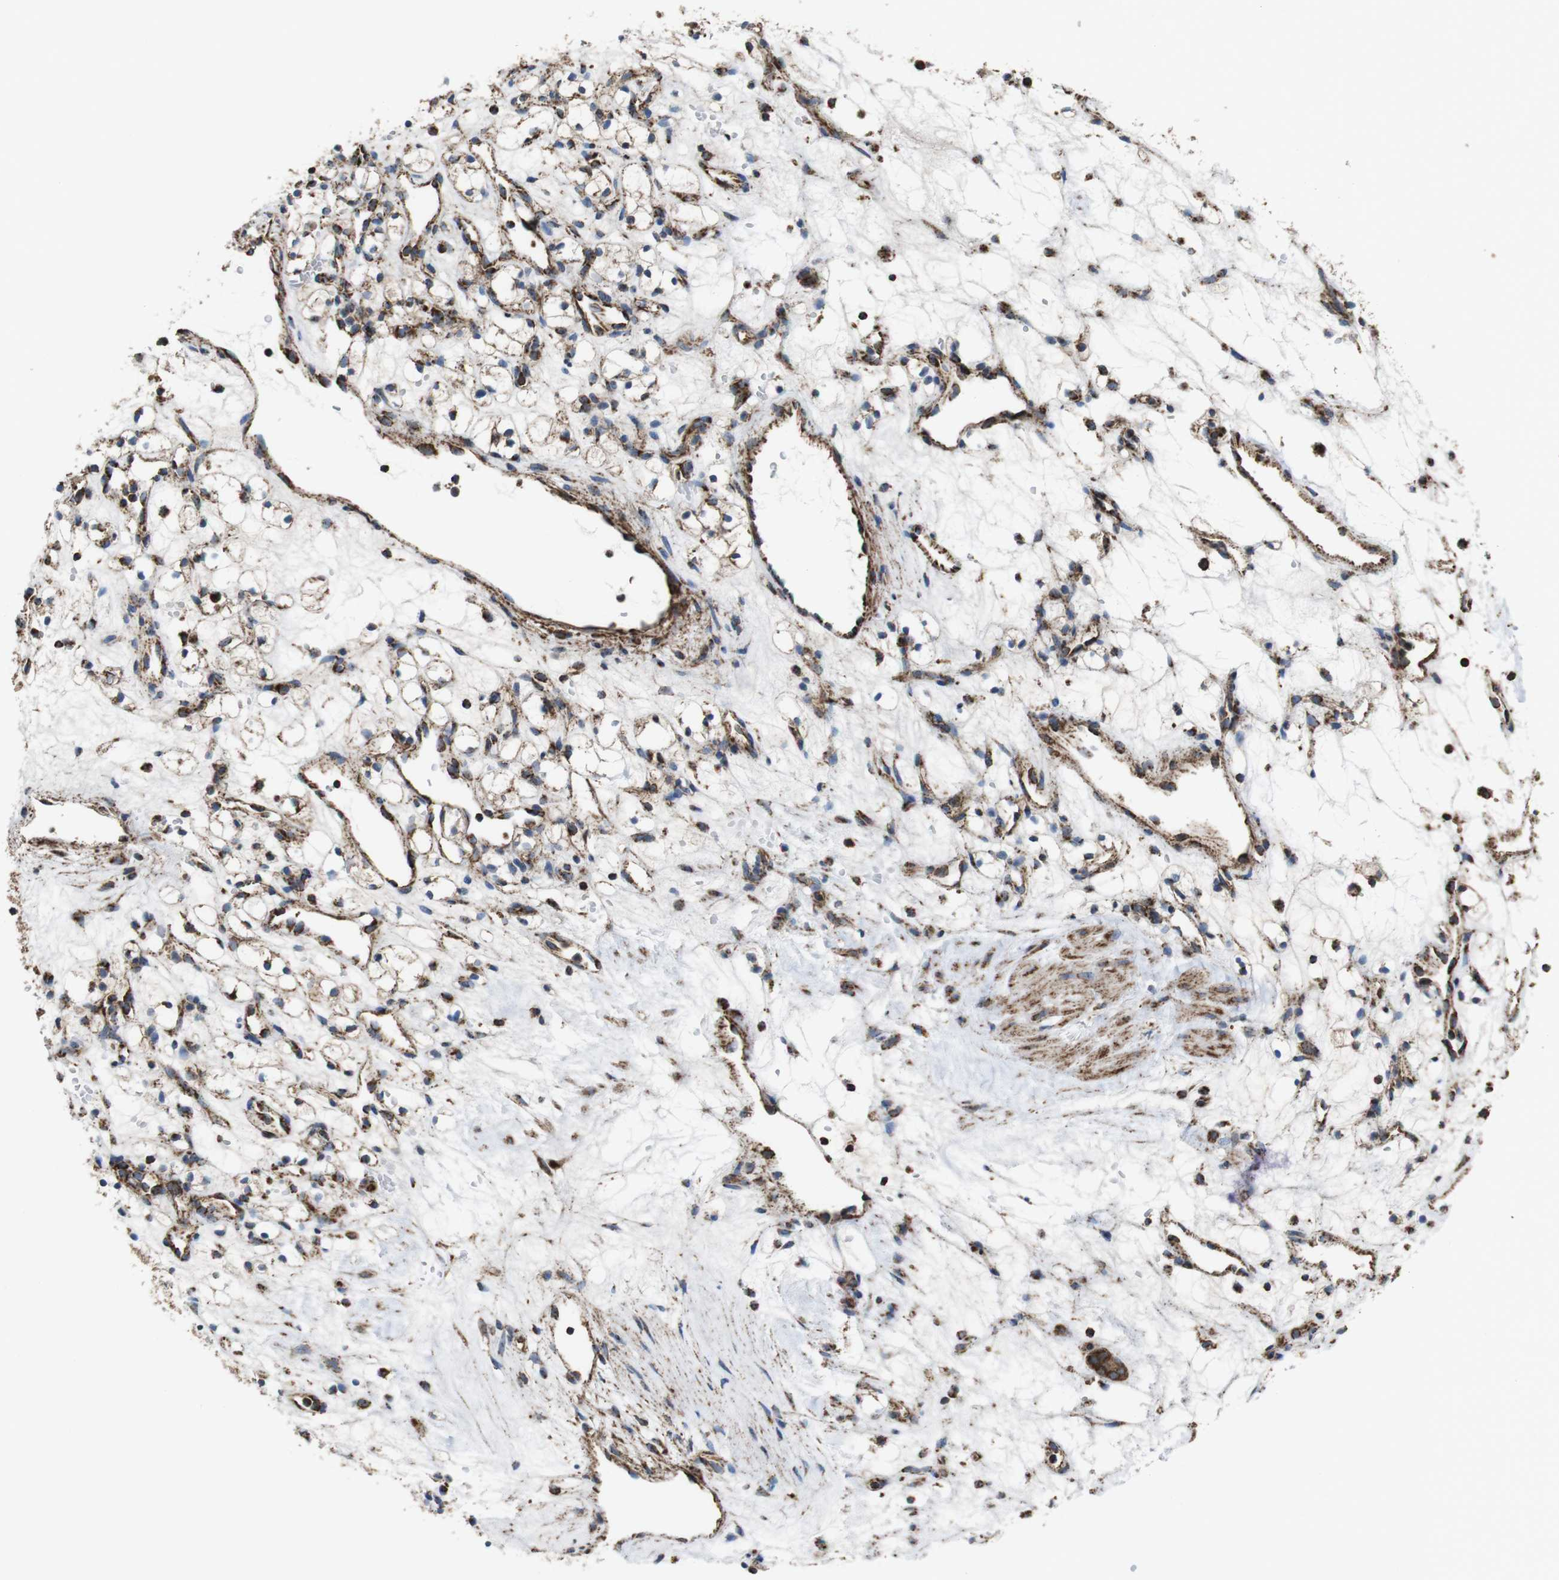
{"staining": {"intensity": "moderate", "quantity": "25%-75%", "location": "cytoplasmic/membranous"}, "tissue": "renal cancer", "cell_type": "Tumor cells", "image_type": "cancer", "snomed": [{"axis": "morphology", "description": "Adenocarcinoma, NOS"}, {"axis": "topography", "description": "Kidney"}], "caption": "Immunohistochemistry staining of renal adenocarcinoma, which exhibits medium levels of moderate cytoplasmic/membranous expression in approximately 25%-75% of tumor cells indicating moderate cytoplasmic/membranous protein staining. The staining was performed using DAB (3,3'-diaminobenzidine) (brown) for protein detection and nuclei were counterstained in hematoxylin (blue).", "gene": "HK1", "patient": {"sex": "female", "age": 60}}